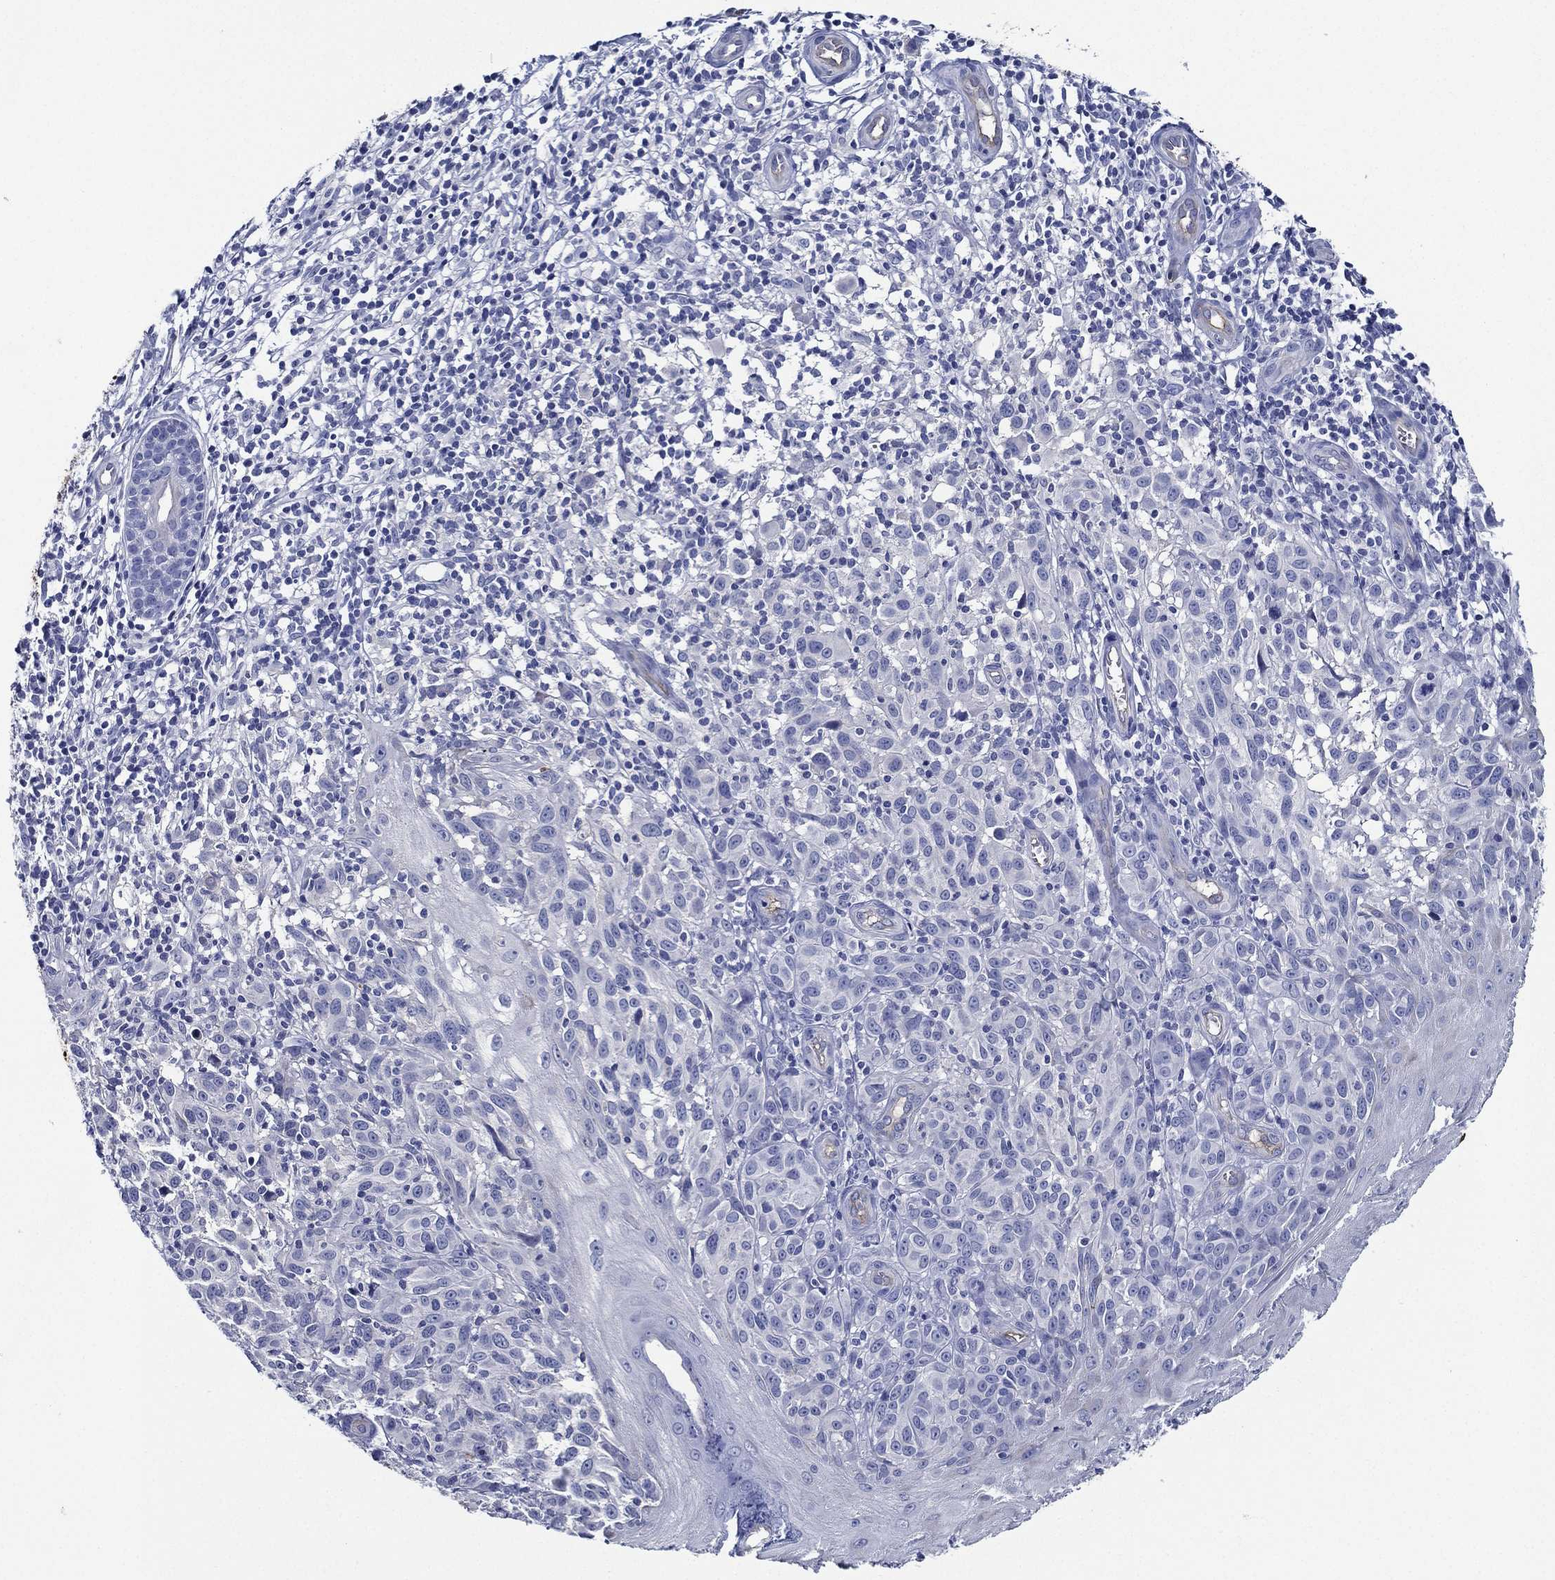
{"staining": {"intensity": "negative", "quantity": "none", "location": "none"}, "tissue": "melanoma", "cell_type": "Tumor cells", "image_type": "cancer", "snomed": [{"axis": "morphology", "description": "Malignant melanoma, NOS"}, {"axis": "topography", "description": "Skin"}], "caption": "This is a histopathology image of IHC staining of malignant melanoma, which shows no expression in tumor cells.", "gene": "NEDD9", "patient": {"sex": "female", "age": 53}}